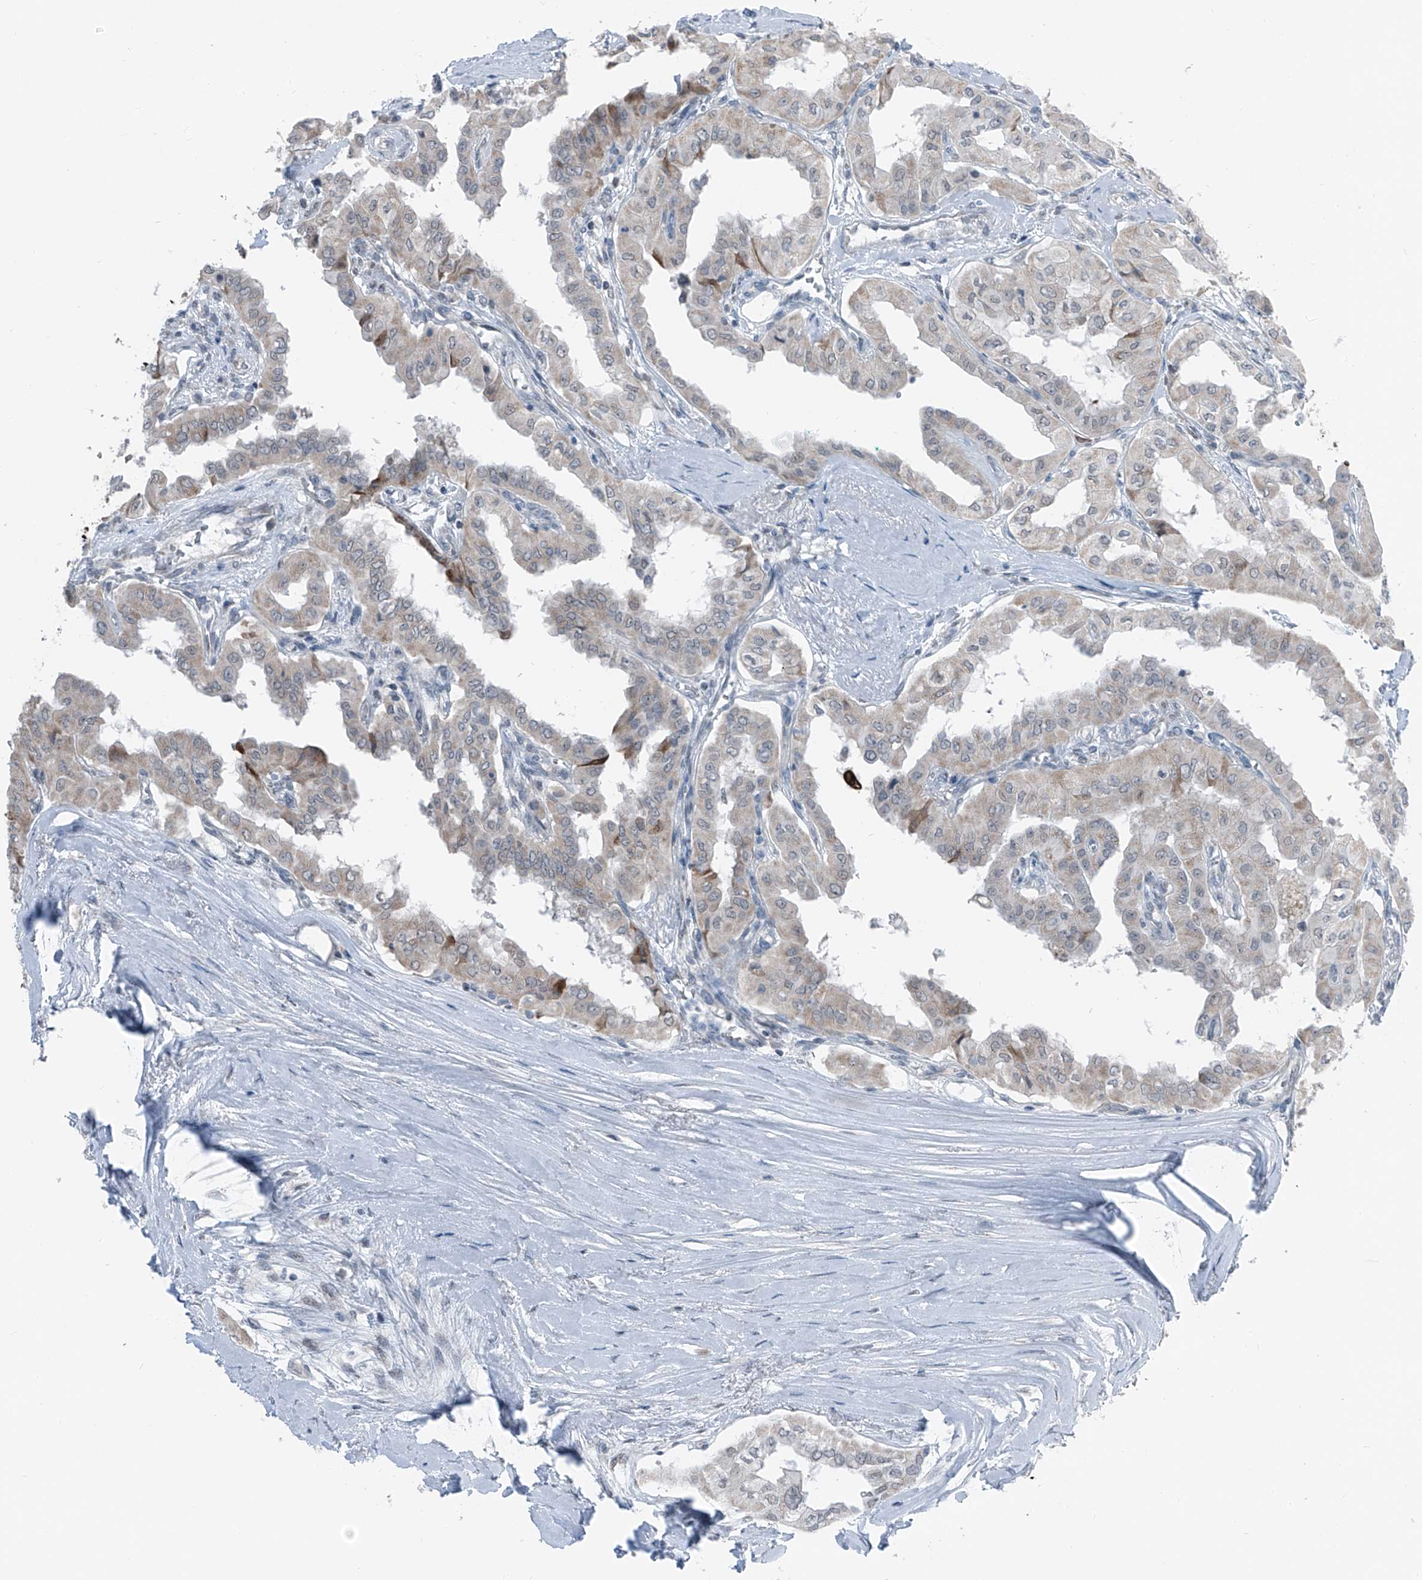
{"staining": {"intensity": "weak", "quantity": "25%-75%", "location": "cytoplasmic/membranous"}, "tissue": "thyroid cancer", "cell_type": "Tumor cells", "image_type": "cancer", "snomed": [{"axis": "morphology", "description": "Papillary adenocarcinoma, NOS"}, {"axis": "topography", "description": "Thyroid gland"}], "caption": "Protein staining exhibits weak cytoplasmic/membranous positivity in about 25%-75% of tumor cells in thyroid cancer (papillary adenocarcinoma).", "gene": "DYRK1B", "patient": {"sex": "female", "age": 59}}